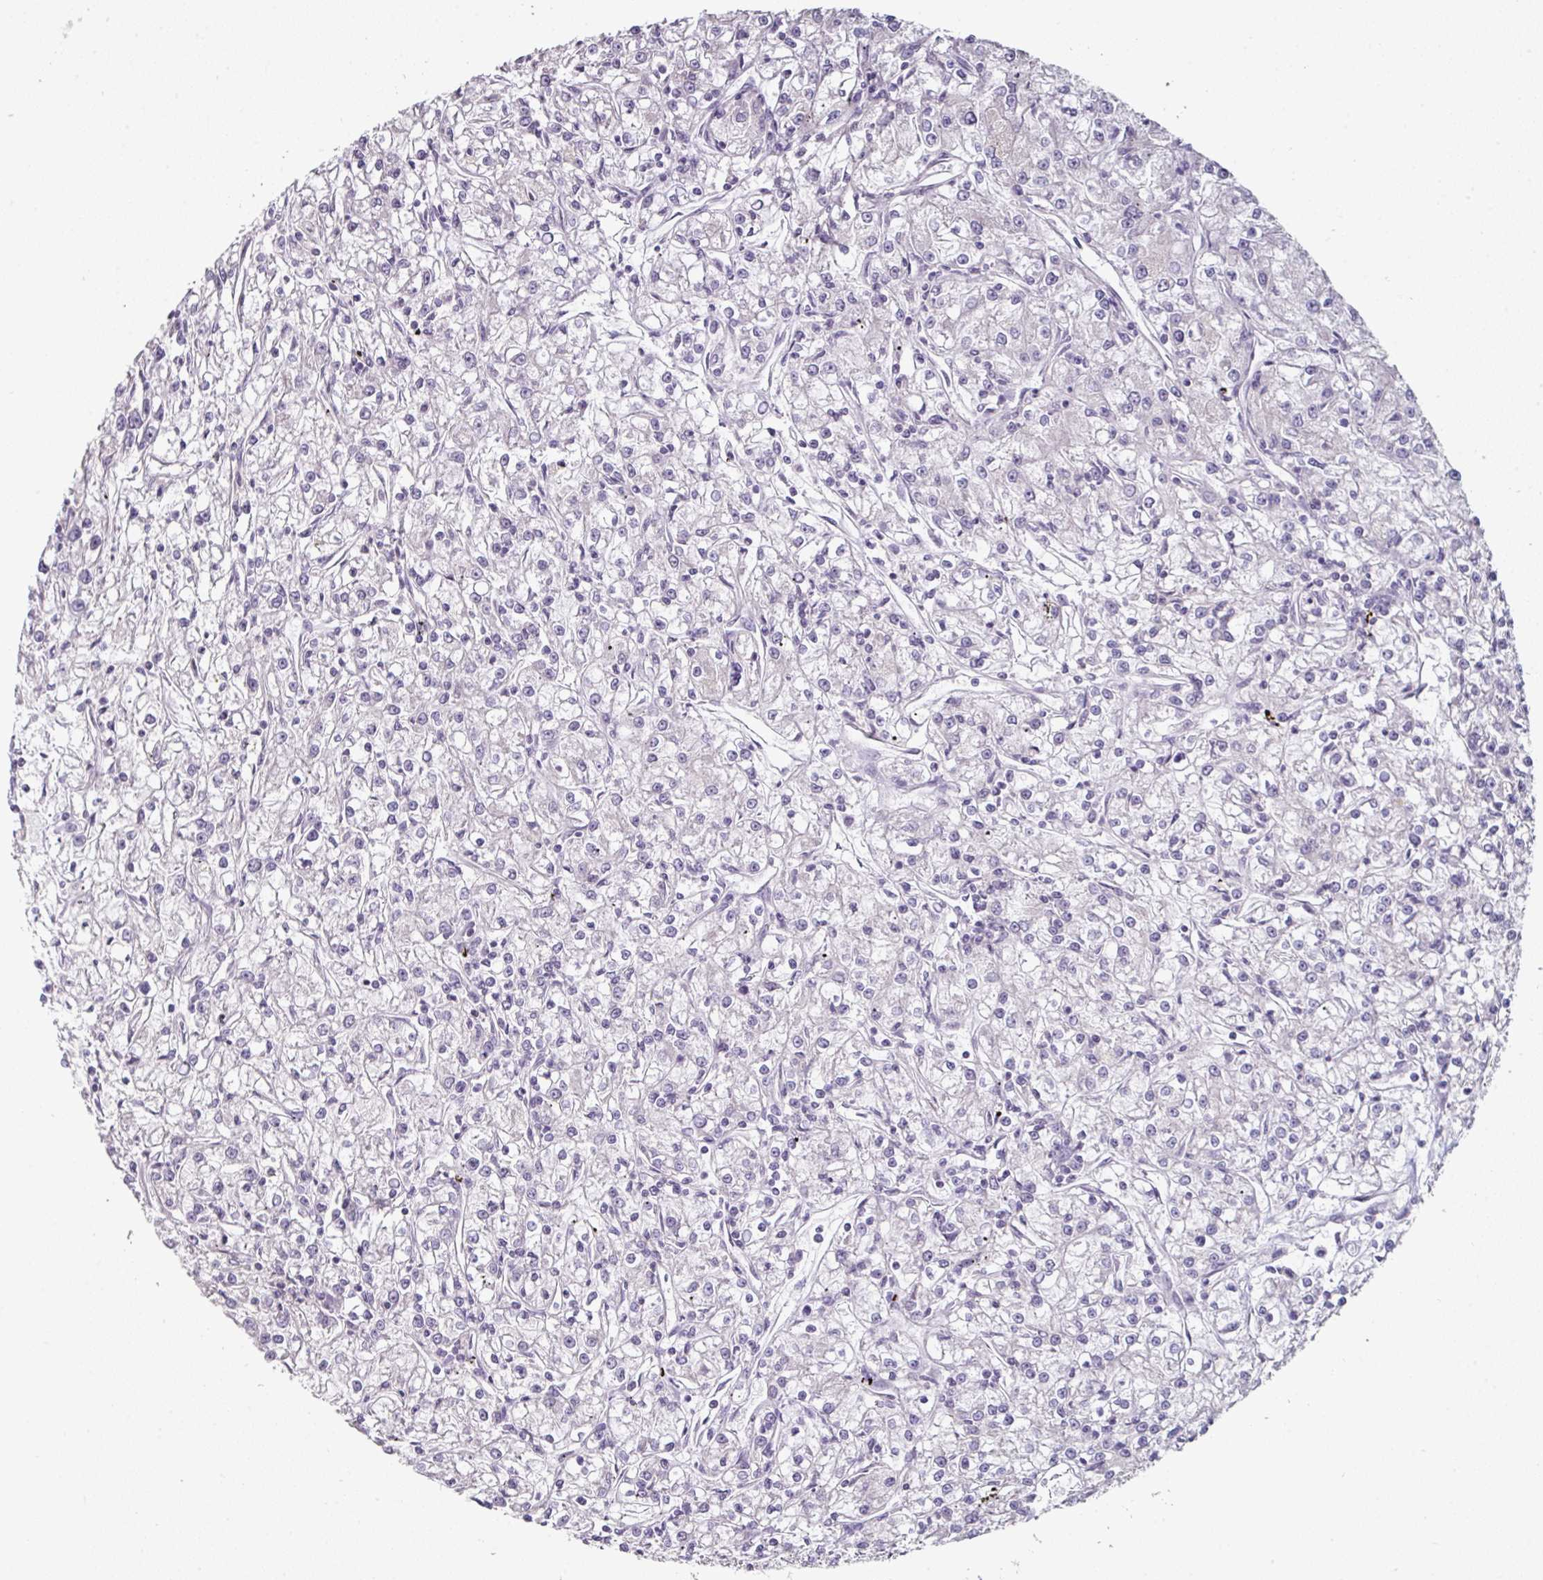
{"staining": {"intensity": "negative", "quantity": "none", "location": "none"}, "tissue": "renal cancer", "cell_type": "Tumor cells", "image_type": "cancer", "snomed": [{"axis": "morphology", "description": "Adenocarcinoma, NOS"}, {"axis": "topography", "description": "Kidney"}], "caption": "Immunohistochemistry (IHC) of human renal adenocarcinoma exhibits no staining in tumor cells. (Immunohistochemistry (IHC), brightfield microscopy, high magnification).", "gene": "ELK1", "patient": {"sex": "female", "age": 59}}